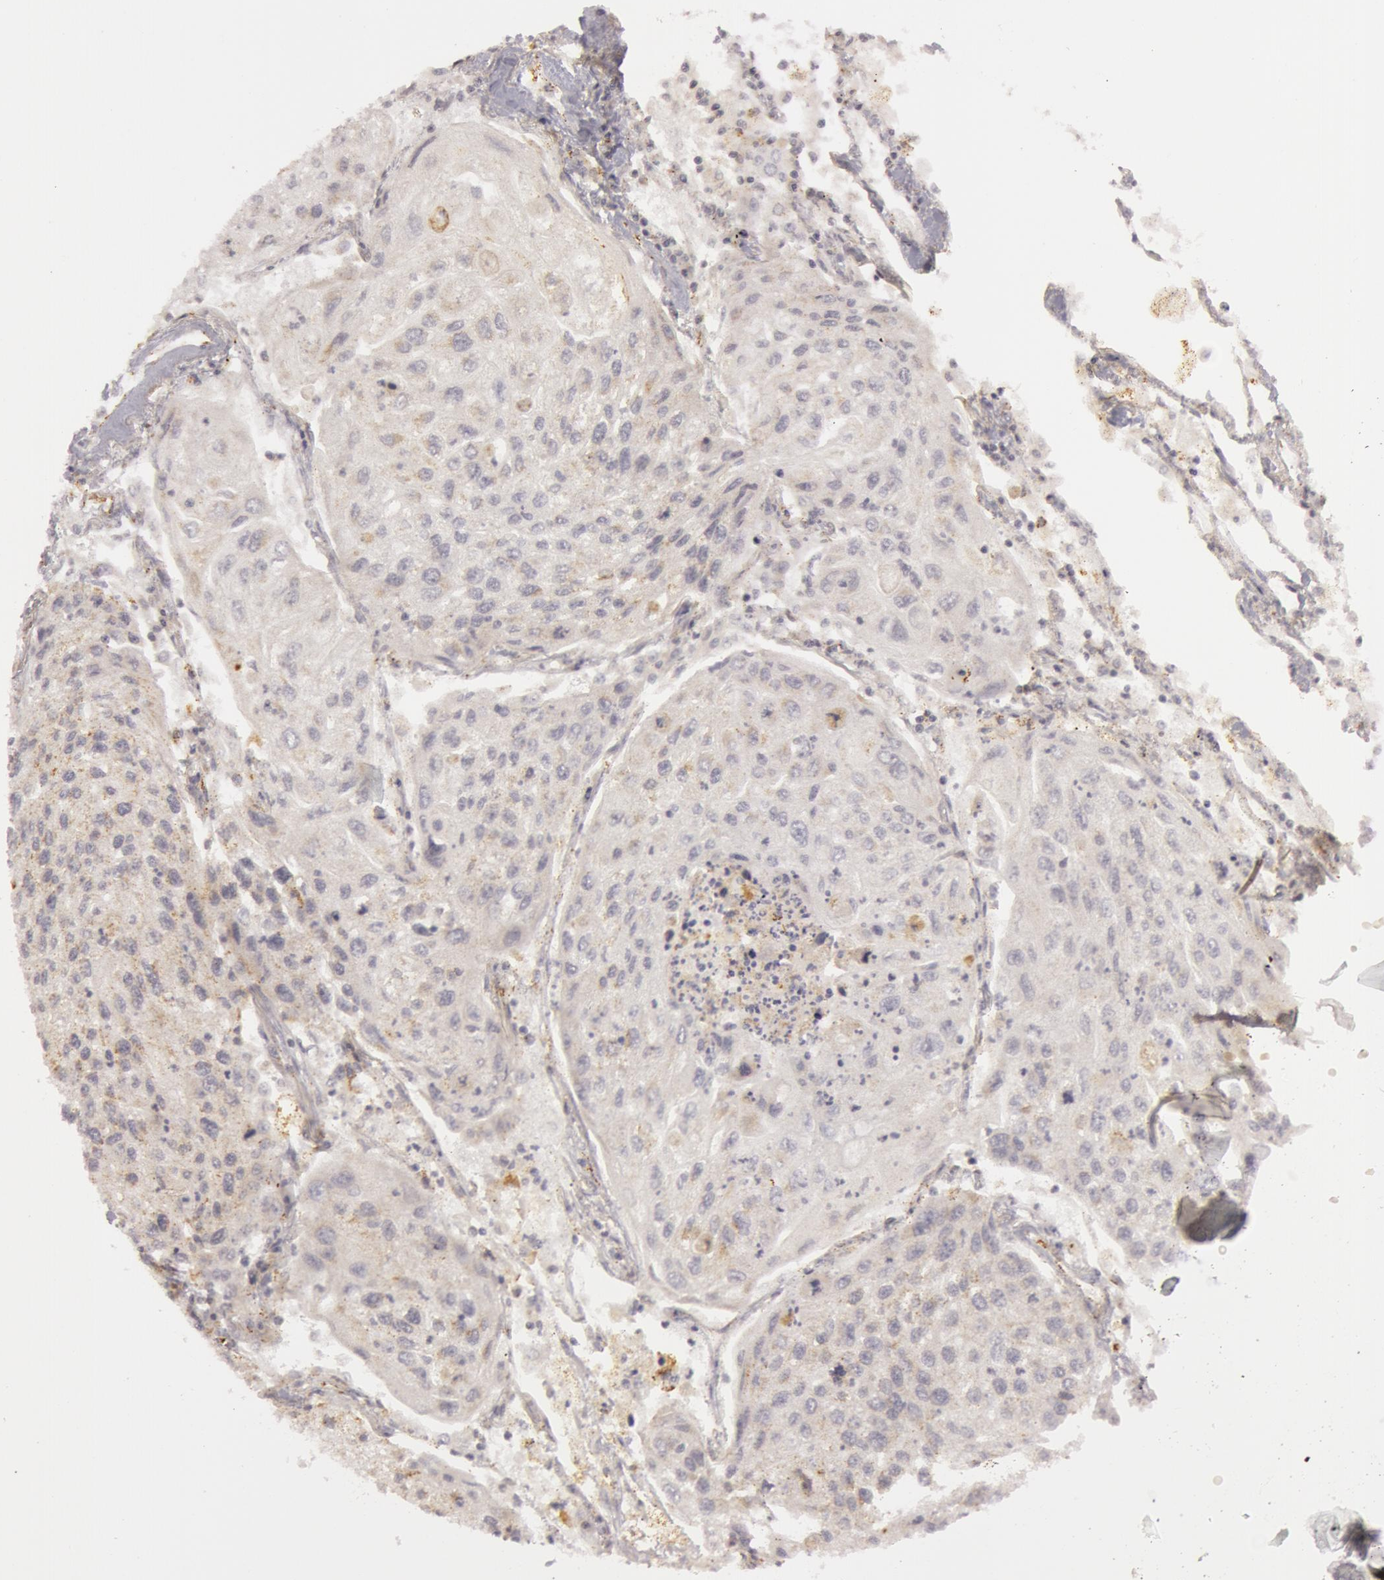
{"staining": {"intensity": "weak", "quantity": "25%-75%", "location": "cytoplasmic/membranous"}, "tissue": "lung cancer", "cell_type": "Tumor cells", "image_type": "cancer", "snomed": [{"axis": "morphology", "description": "Squamous cell carcinoma, NOS"}, {"axis": "topography", "description": "Lung"}], "caption": "Immunohistochemical staining of human lung cancer (squamous cell carcinoma) exhibits weak cytoplasmic/membranous protein staining in approximately 25%-75% of tumor cells. Using DAB (brown) and hematoxylin (blue) stains, captured at high magnification using brightfield microscopy.", "gene": "C7", "patient": {"sex": "male", "age": 75}}